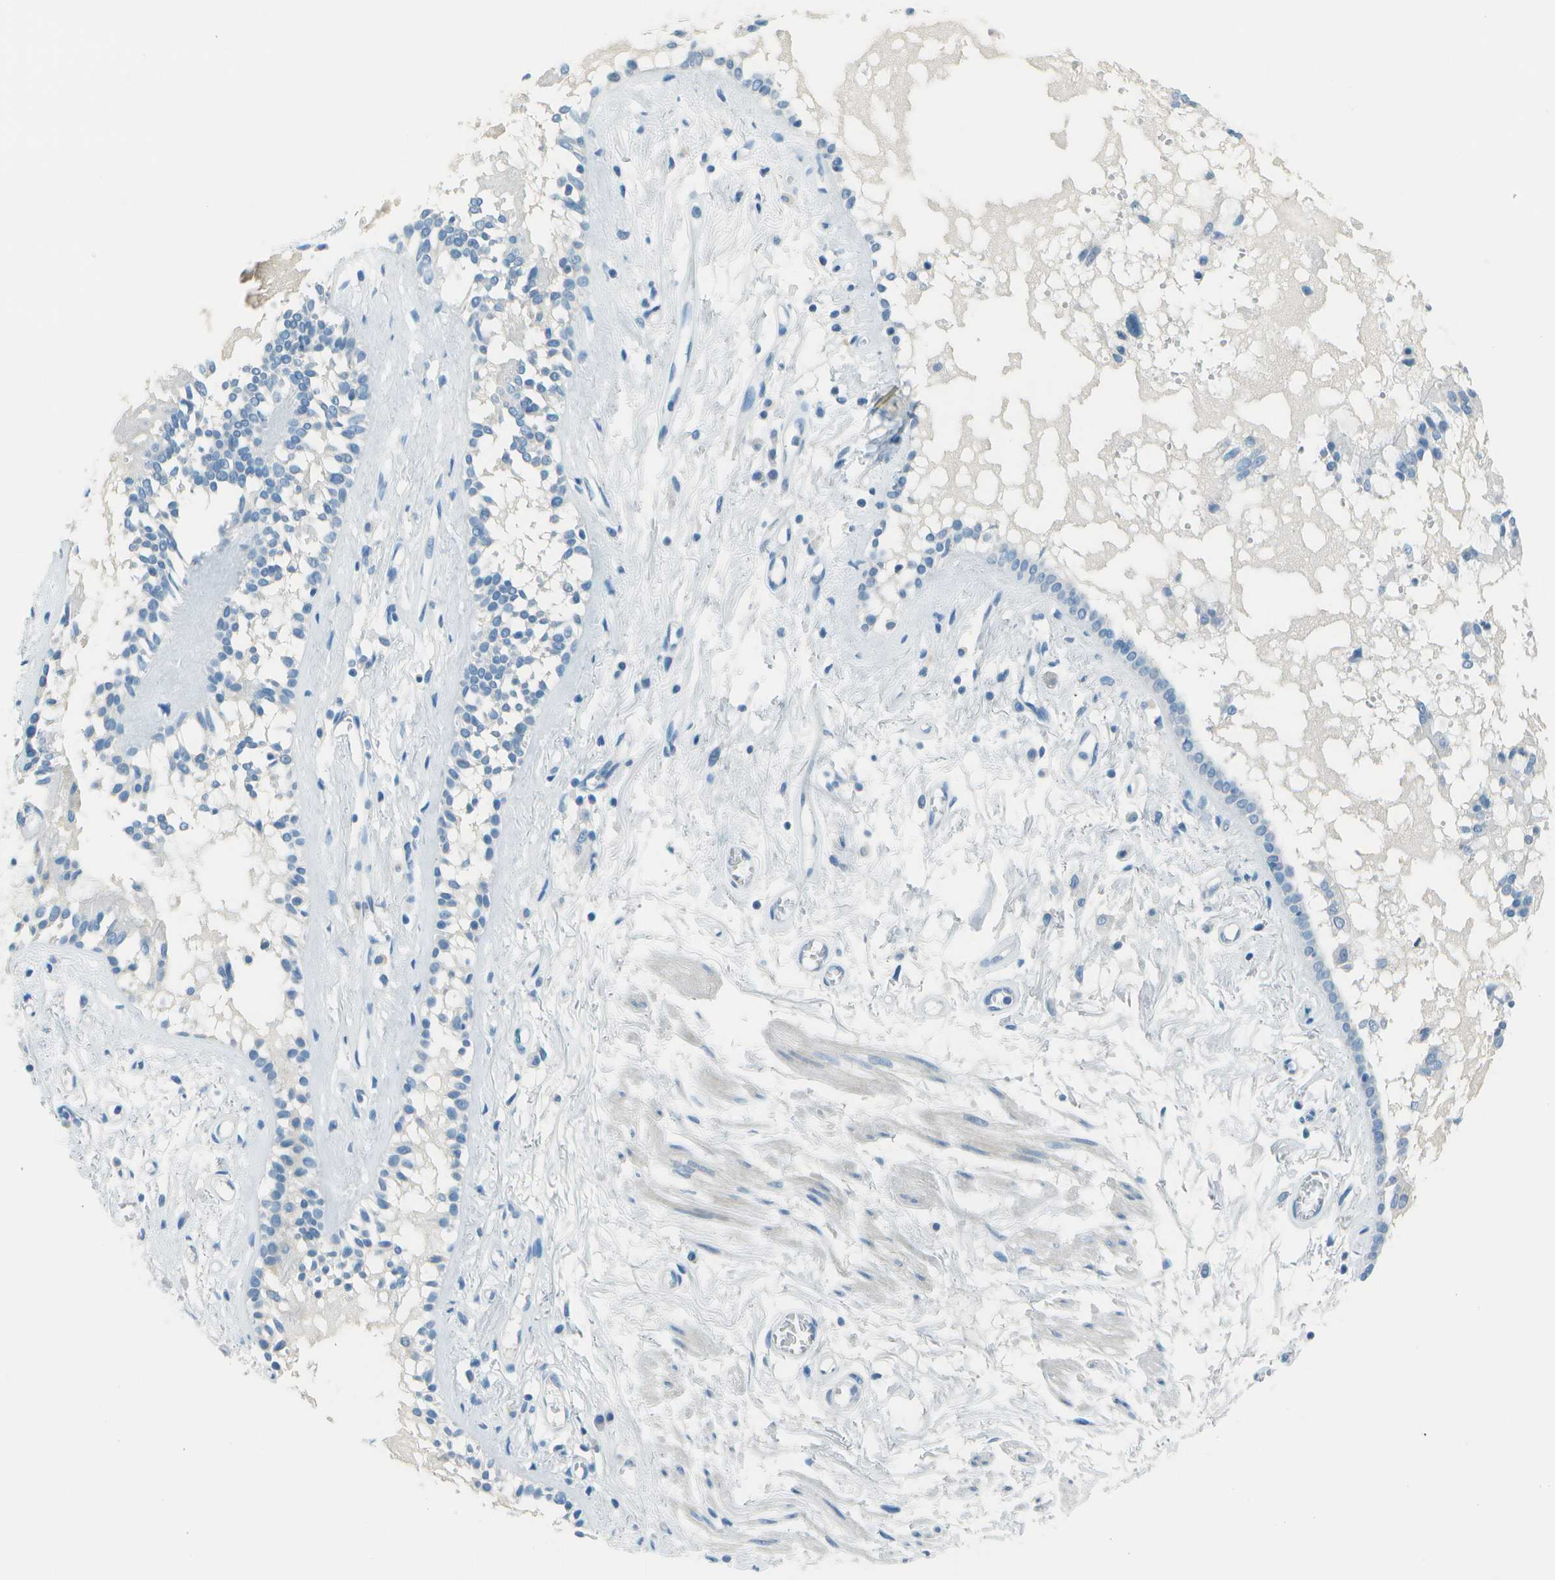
{"staining": {"intensity": "negative", "quantity": "none", "location": "none"}, "tissue": "bronchus", "cell_type": "Respiratory epithelial cells", "image_type": "normal", "snomed": [{"axis": "morphology", "description": "Normal tissue, NOS"}, {"axis": "morphology", "description": "Inflammation, NOS"}, {"axis": "topography", "description": "Cartilage tissue"}, {"axis": "topography", "description": "Lung"}], "caption": "DAB immunohistochemical staining of normal bronchus demonstrates no significant positivity in respiratory epithelial cells. (Brightfield microscopy of DAB immunohistochemistry at high magnification).", "gene": "FGF1", "patient": {"sex": "male", "age": 71}}